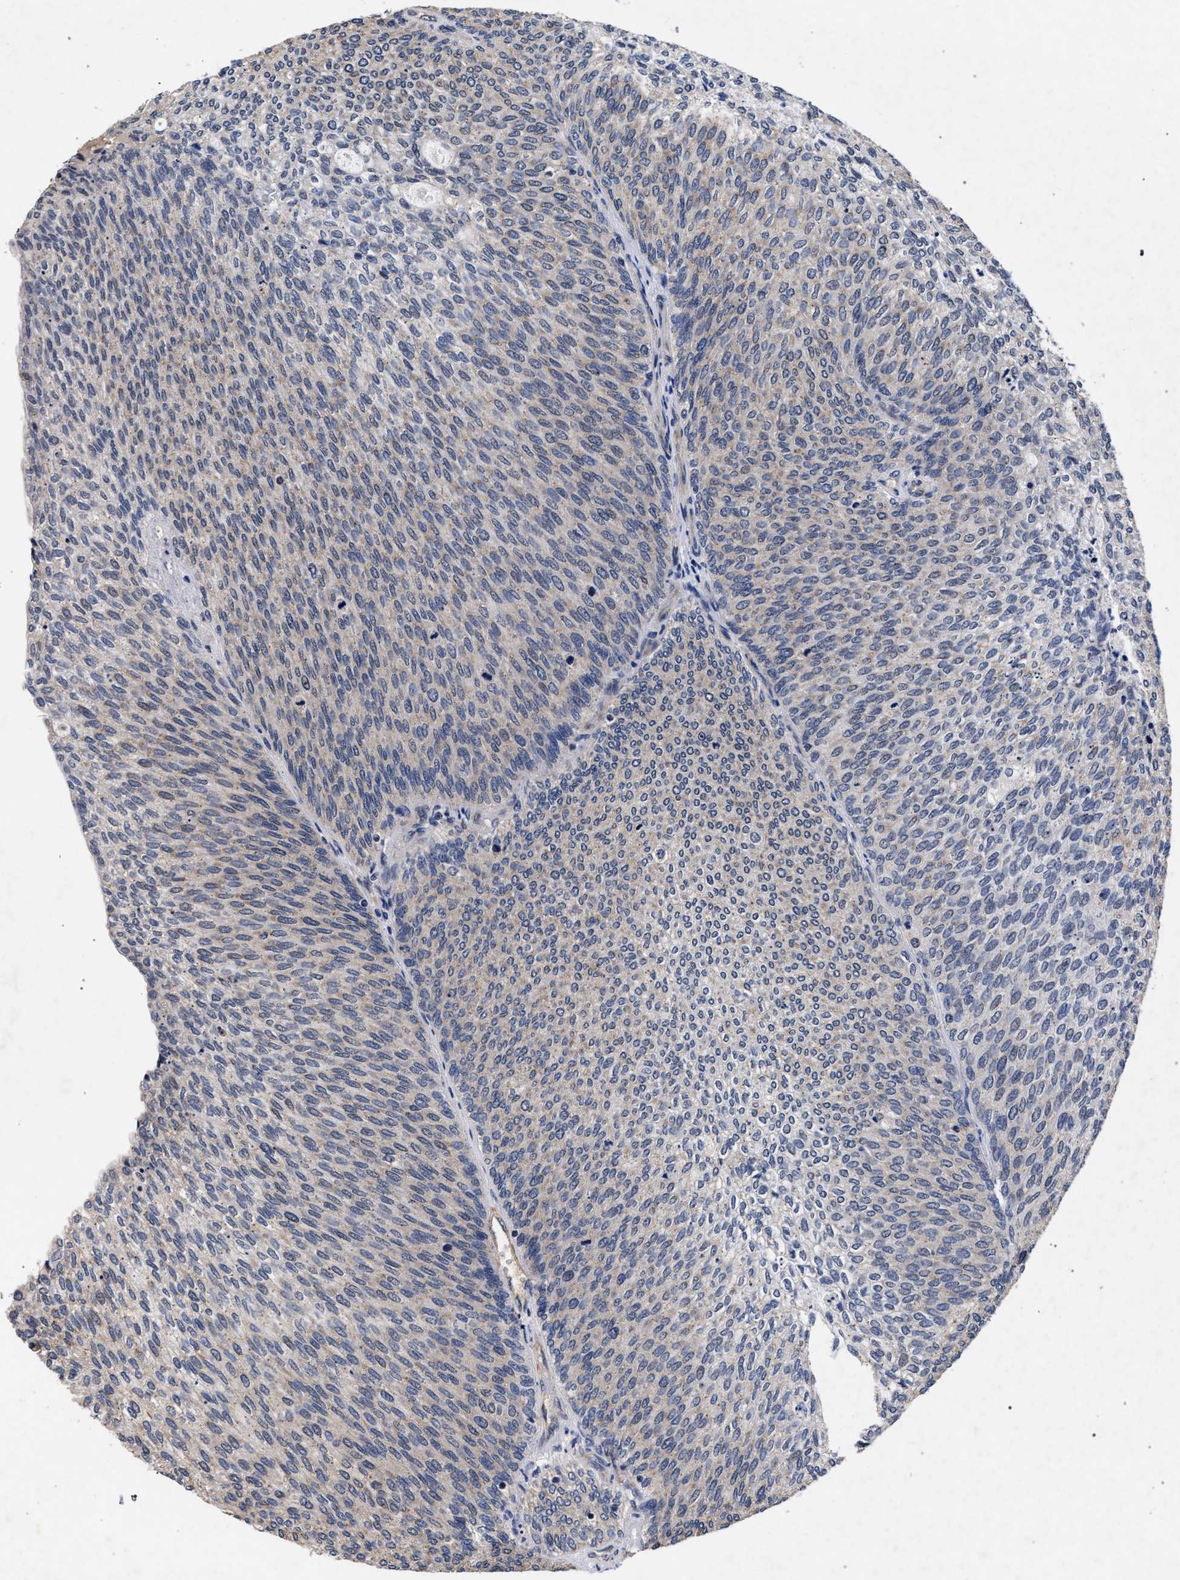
{"staining": {"intensity": "negative", "quantity": "none", "location": "none"}, "tissue": "urothelial cancer", "cell_type": "Tumor cells", "image_type": "cancer", "snomed": [{"axis": "morphology", "description": "Urothelial carcinoma, Low grade"}, {"axis": "topography", "description": "Urinary bladder"}], "caption": "Immunohistochemical staining of human low-grade urothelial carcinoma shows no significant staining in tumor cells.", "gene": "CFAP95", "patient": {"sex": "female", "age": 79}}